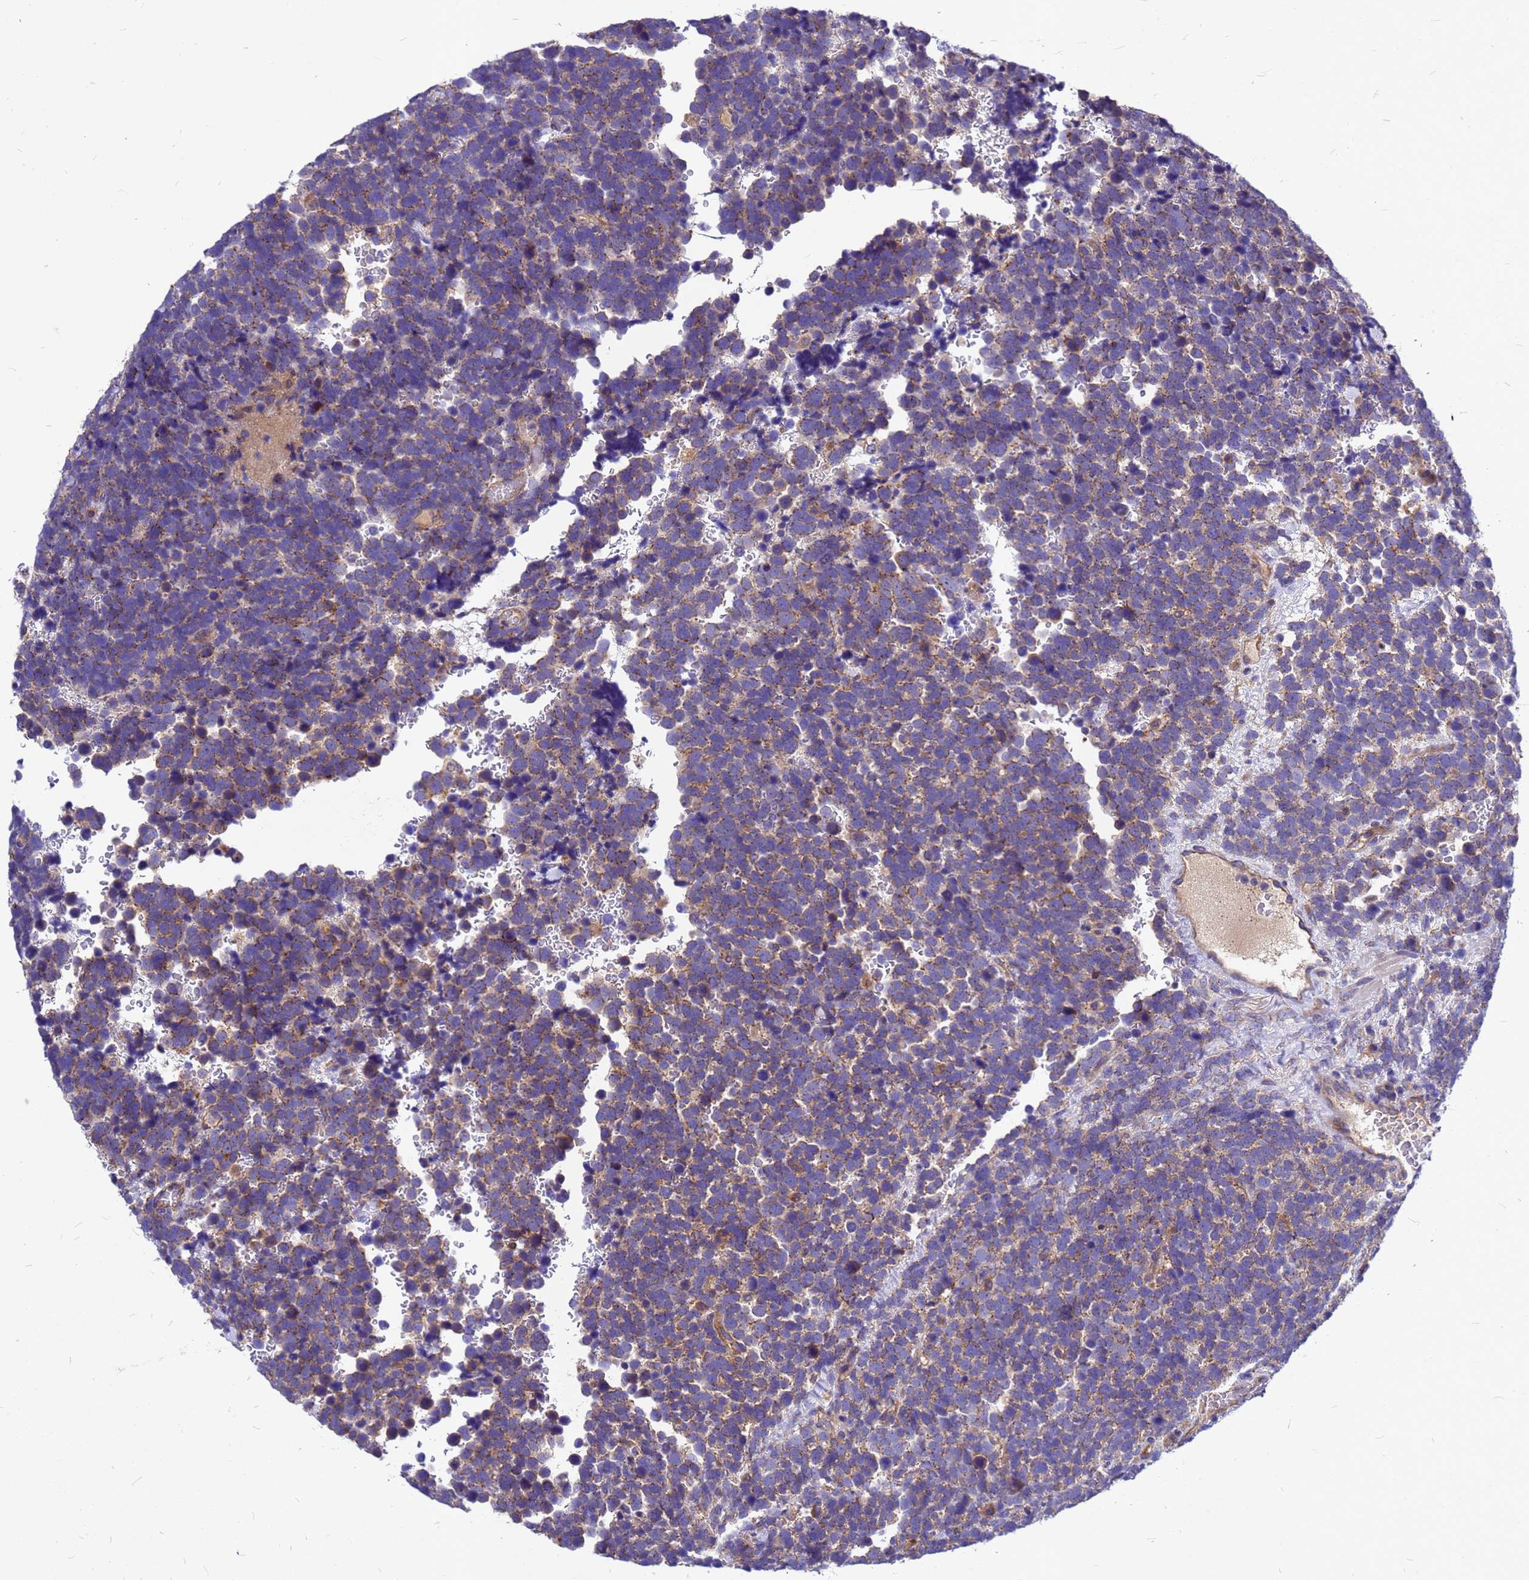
{"staining": {"intensity": "weak", "quantity": "25%-75%", "location": "cytoplasmic/membranous"}, "tissue": "urothelial cancer", "cell_type": "Tumor cells", "image_type": "cancer", "snomed": [{"axis": "morphology", "description": "Urothelial carcinoma, High grade"}, {"axis": "topography", "description": "Urinary bladder"}], "caption": "High-magnification brightfield microscopy of urothelial cancer stained with DAB (3,3'-diaminobenzidine) (brown) and counterstained with hematoxylin (blue). tumor cells exhibit weak cytoplasmic/membranous expression is seen in about25%-75% of cells.", "gene": "FBXW5", "patient": {"sex": "female", "age": 82}}